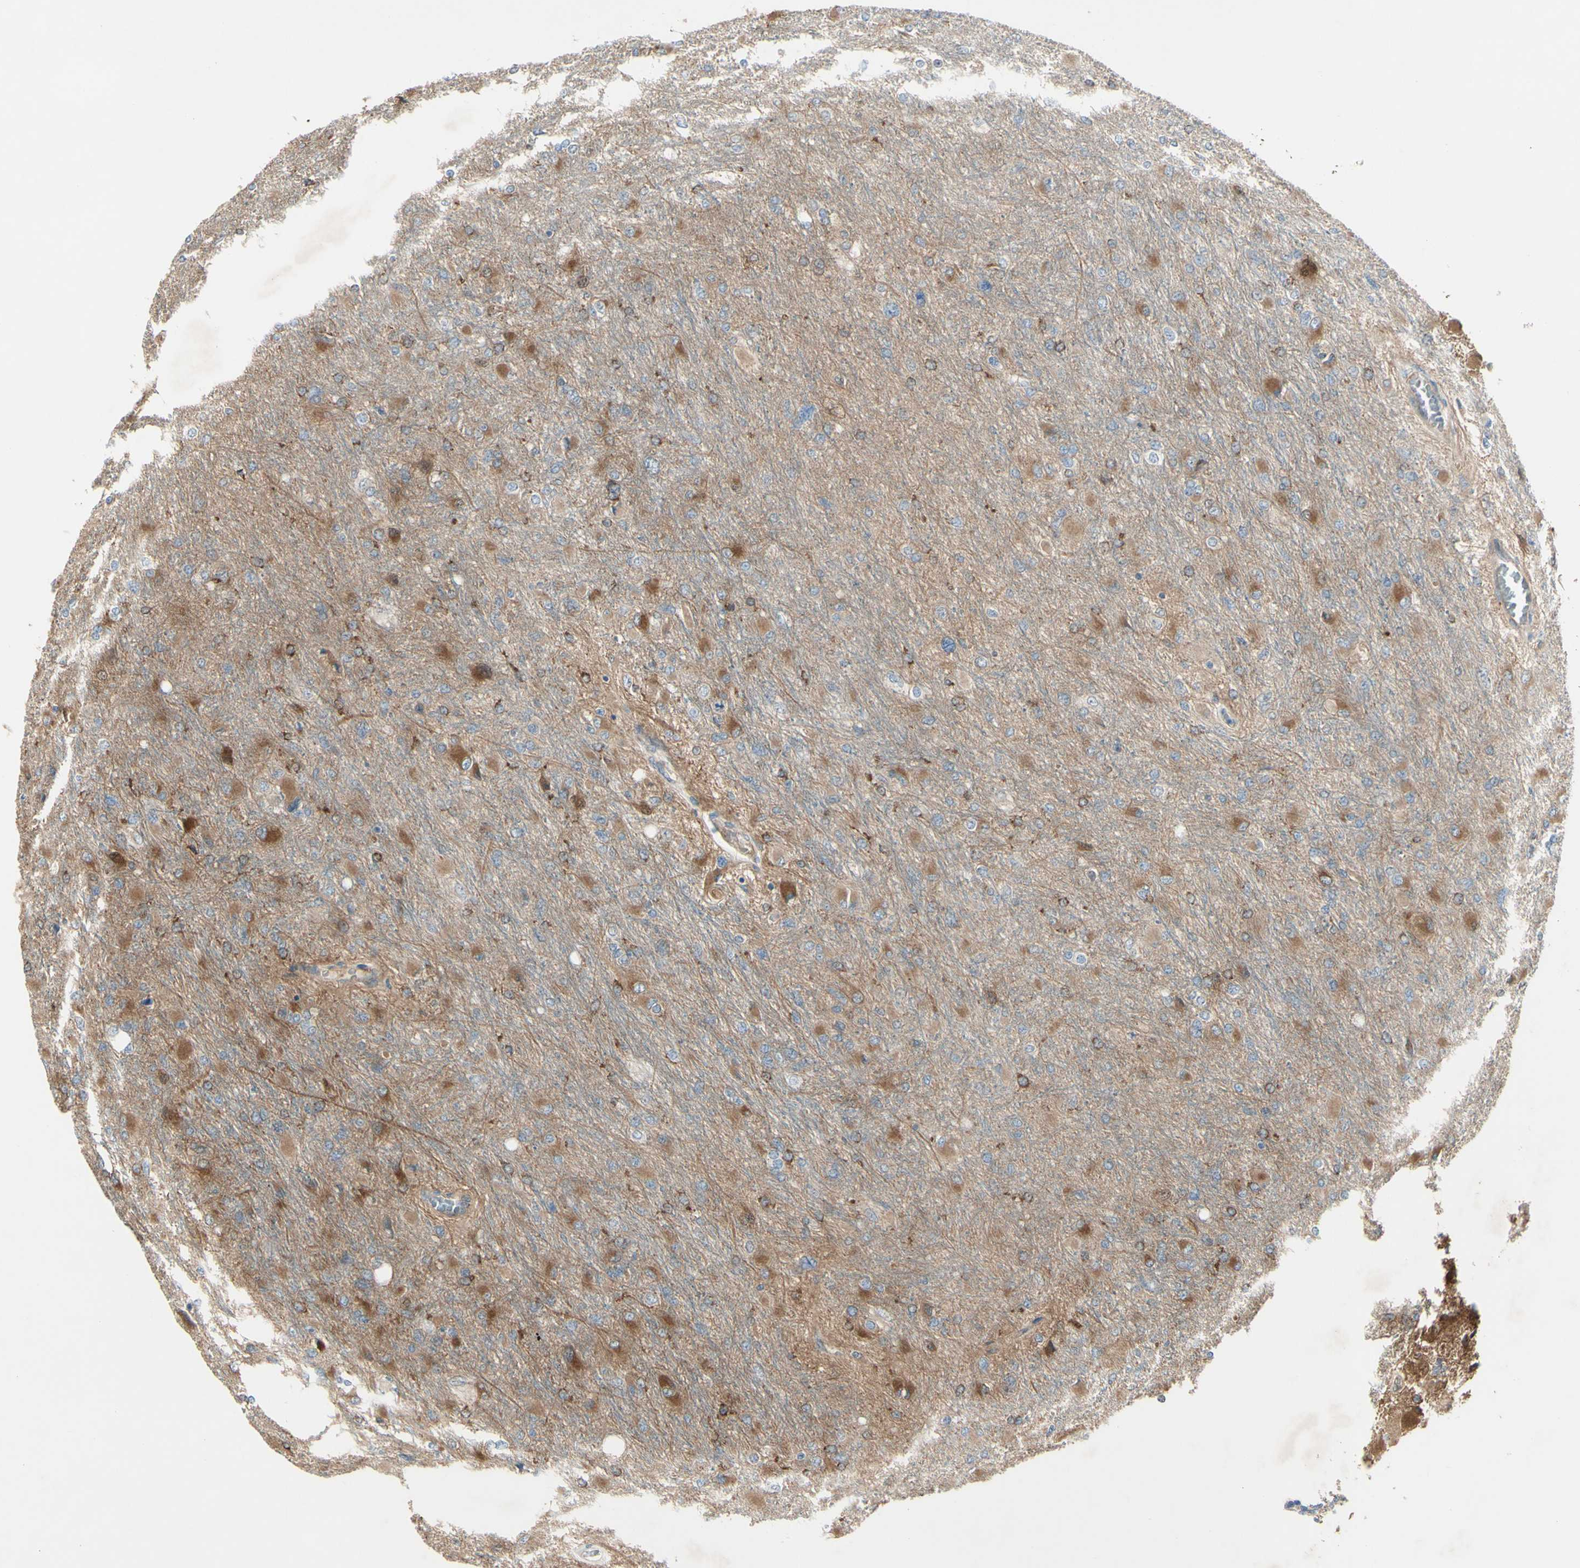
{"staining": {"intensity": "moderate", "quantity": "25%-75%", "location": "cytoplasmic/membranous"}, "tissue": "glioma", "cell_type": "Tumor cells", "image_type": "cancer", "snomed": [{"axis": "morphology", "description": "Glioma, malignant, High grade"}, {"axis": "topography", "description": "Cerebral cortex"}], "caption": "Immunohistochemical staining of malignant glioma (high-grade) exhibits medium levels of moderate cytoplasmic/membranous expression in approximately 25%-75% of tumor cells.", "gene": "IGSF9B", "patient": {"sex": "female", "age": 36}}